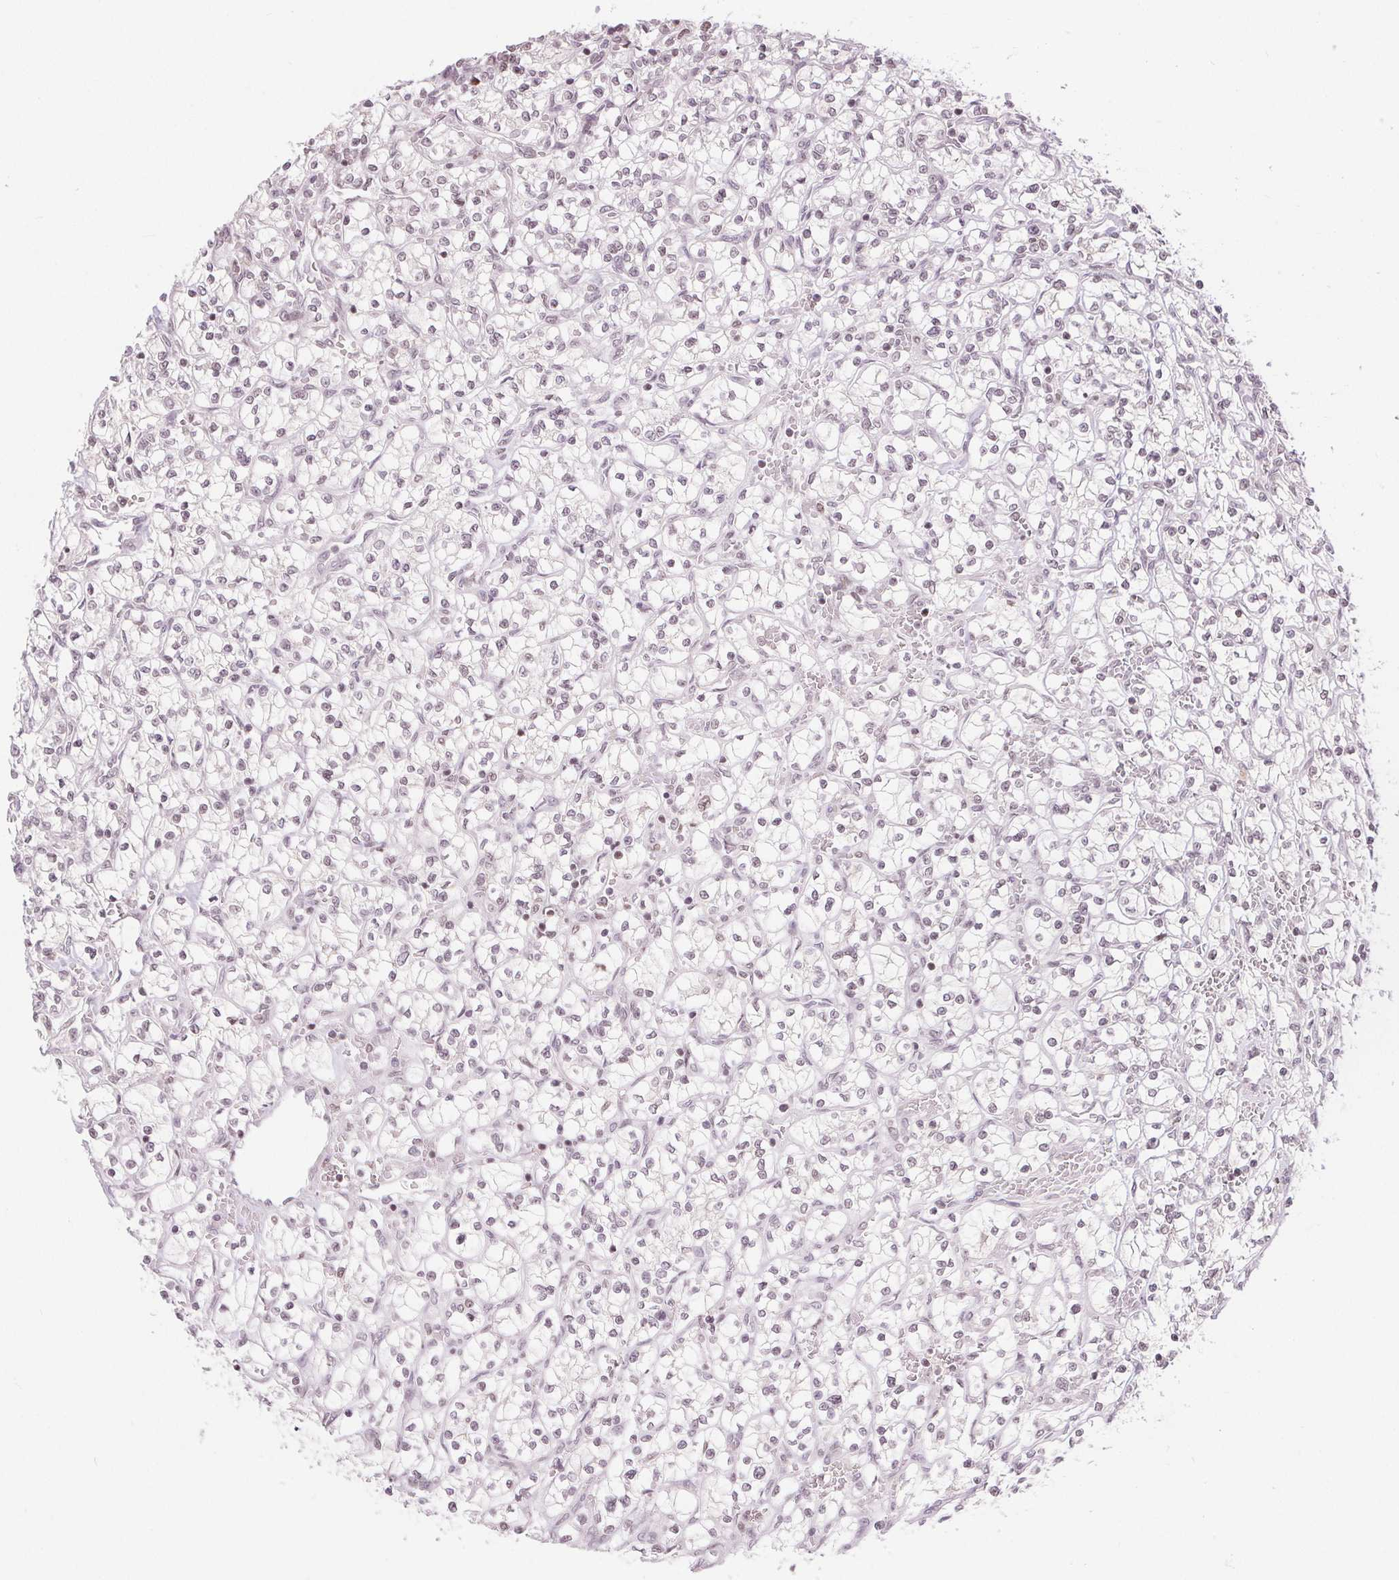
{"staining": {"intensity": "weak", "quantity": "<25%", "location": "nuclear"}, "tissue": "renal cancer", "cell_type": "Tumor cells", "image_type": "cancer", "snomed": [{"axis": "morphology", "description": "Adenocarcinoma, NOS"}, {"axis": "topography", "description": "Kidney"}], "caption": "Immunohistochemistry (IHC) of renal cancer displays no staining in tumor cells. (Brightfield microscopy of DAB (3,3'-diaminobenzidine) IHC at high magnification).", "gene": "DEK", "patient": {"sex": "female", "age": 64}}